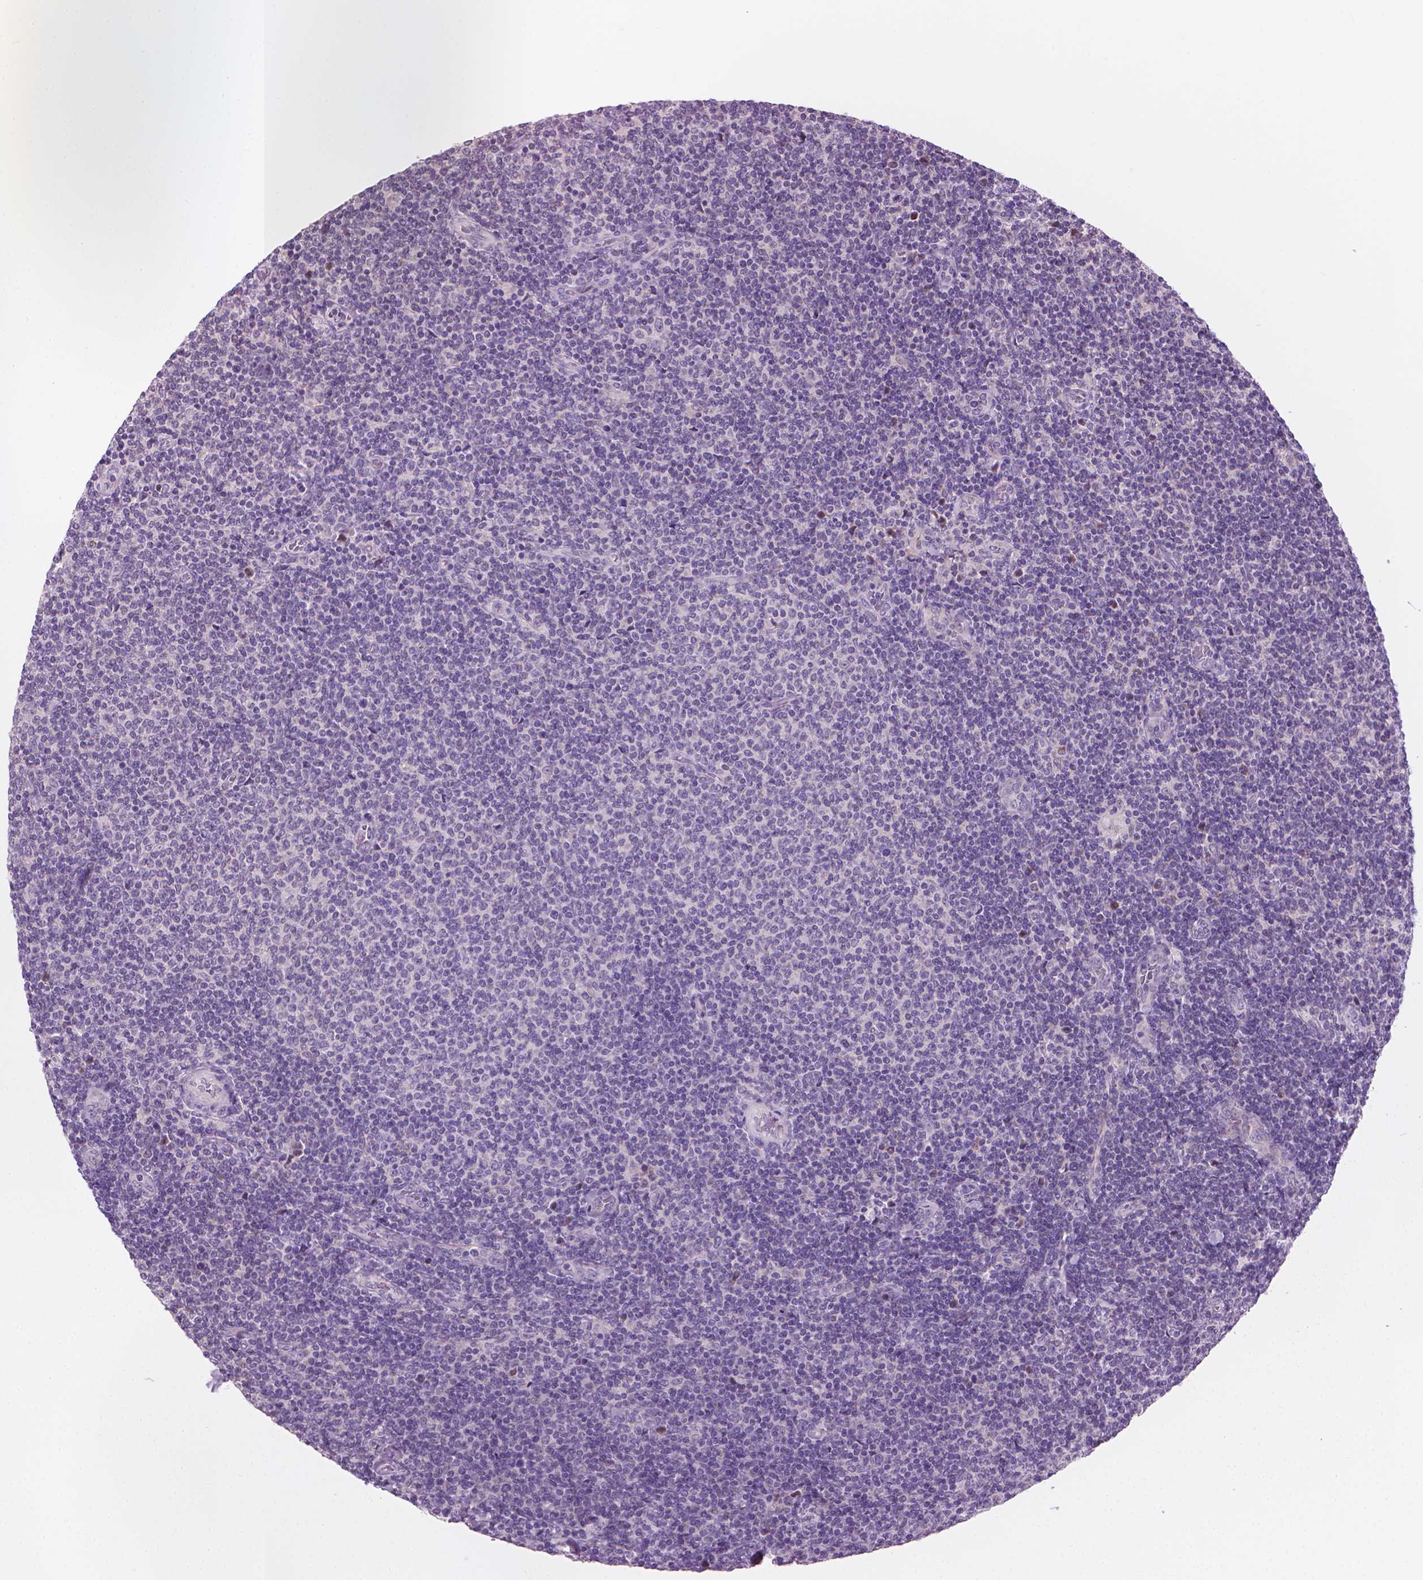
{"staining": {"intensity": "negative", "quantity": "none", "location": "none"}, "tissue": "lymphoma", "cell_type": "Tumor cells", "image_type": "cancer", "snomed": [{"axis": "morphology", "description": "Malignant lymphoma, non-Hodgkin's type, Low grade"}, {"axis": "topography", "description": "Lymph node"}], "caption": "Tumor cells are negative for protein expression in human low-grade malignant lymphoma, non-Hodgkin's type. The staining was performed using DAB (3,3'-diaminobenzidine) to visualize the protein expression in brown, while the nuclei were stained in blue with hematoxylin (Magnification: 20x).", "gene": "CFAP126", "patient": {"sex": "male", "age": 52}}